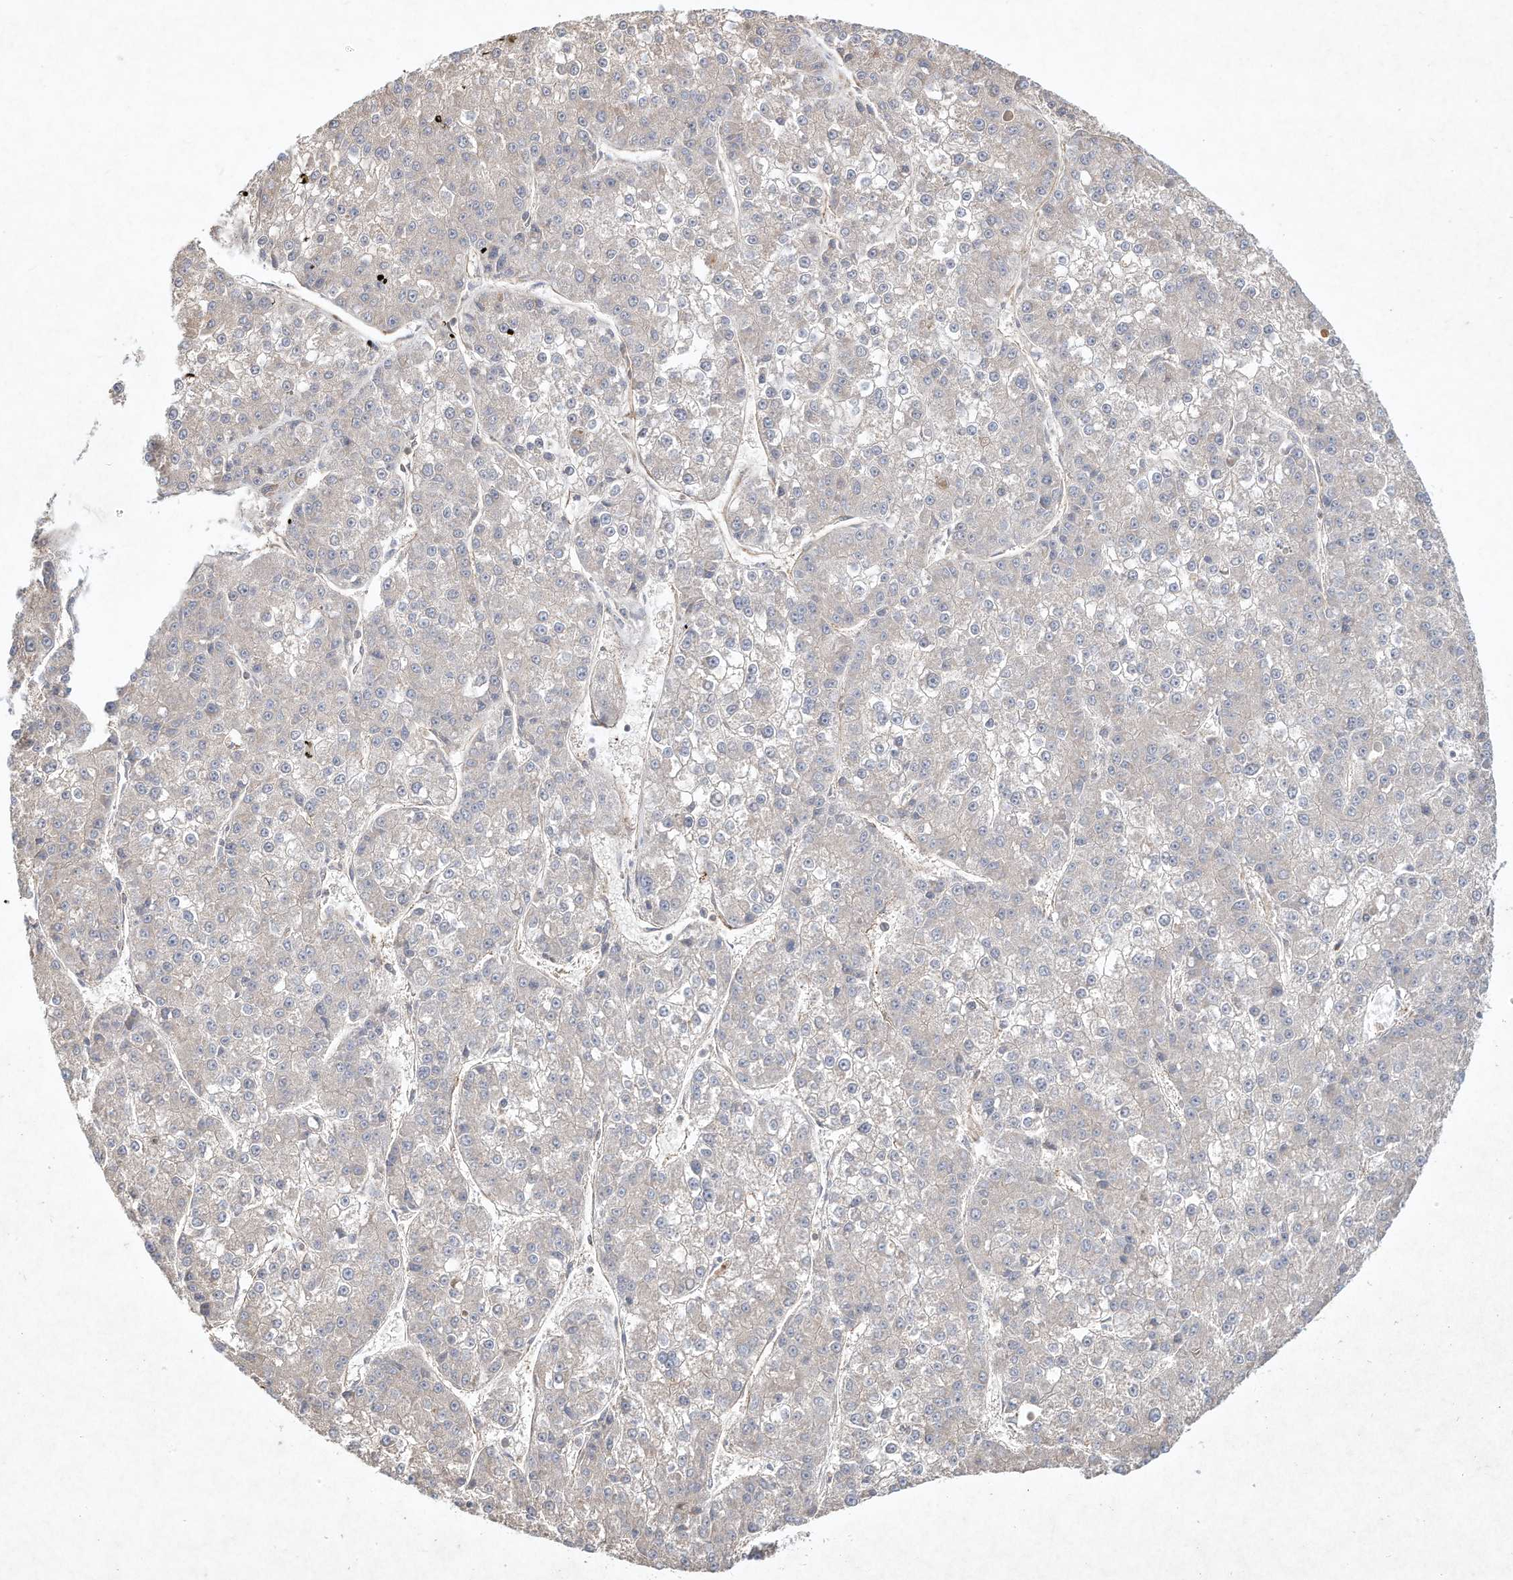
{"staining": {"intensity": "negative", "quantity": "none", "location": "none"}, "tissue": "liver cancer", "cell_type": "Tumor cells", "image_type": "cancer", "snomed": [{"axis": "morphology", "description": "Carcinoma, Hepatocellular, NOS"}, {"axis": "topography", "description": "Liver"}], "caption": "A high-resolution photomicrograph shows immunohistochemistry staining of liver cancer (hepatocellular carcinoma), which exhibits no significant staining in tumor cells. Brightfield microscopy of IHC stained with DAB (brown) and hematoxylin (blue), captured at high magnification.", "gene": "HTR5A", "patient": {"sex": "female", "age": 73}}